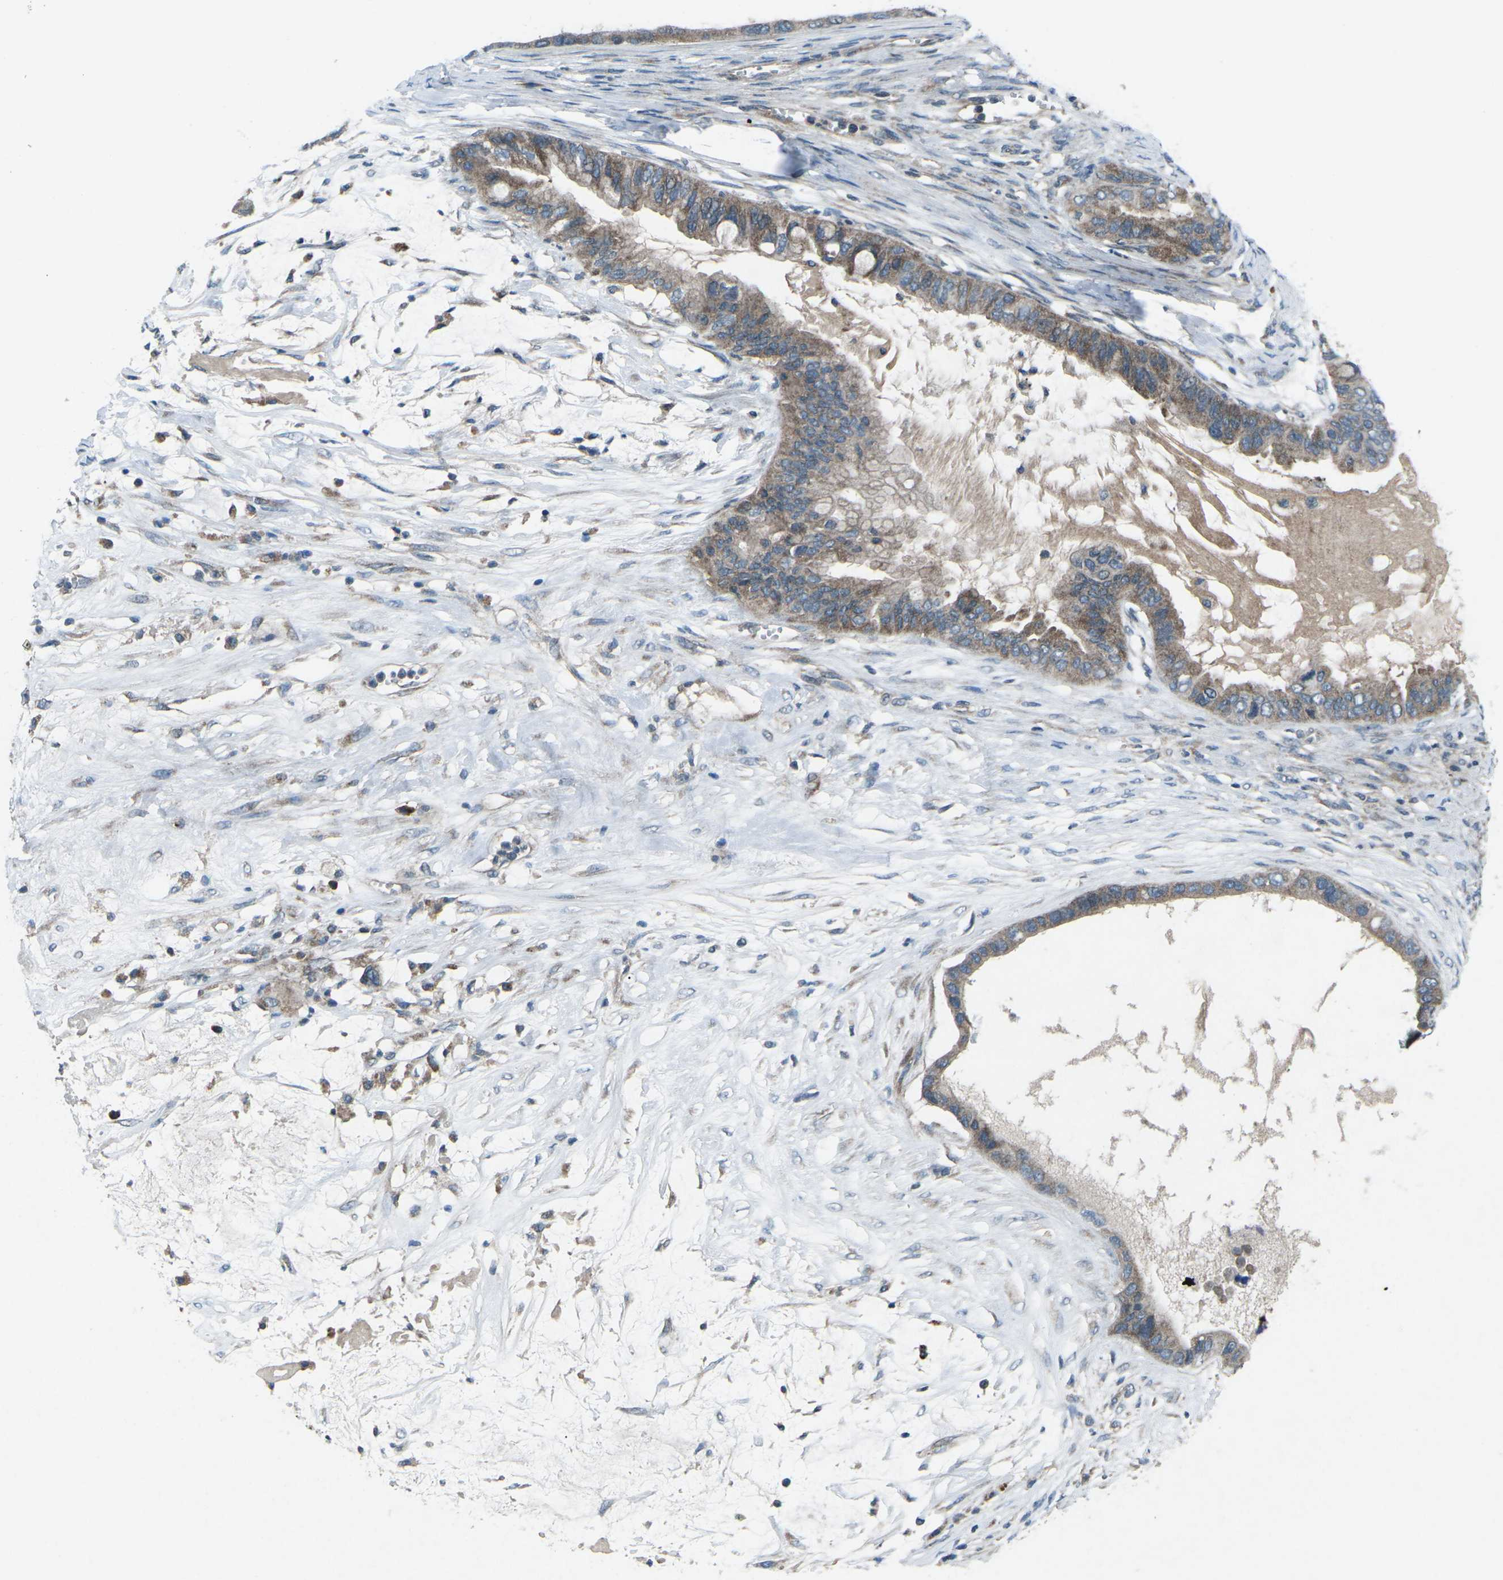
{"staining": {"intensity": "moderate", "quantity": ">75%", "location": "cytoplasmic/membranous"}, "tissue": "ovarian cancer", "cell_type": "Tumor cells", "image_type": "cancer", "snomed": [{"axis": "morphology", "description": "Cystadenocarcinoma, mucinous, NOS"}, {"axis": "topography", "description": "Ovary"}], "caption": "Tumor cells reveal medium levels of moderate cytoplasmic/membranous positivity in approximately >75% of cells in mucinous cystadenocarcinoma (ovarian). (DAB IHC with brightfield microscopy, high magnification).", "gene": "CDK16", "patient": {"sex": "female", "age": 80}}